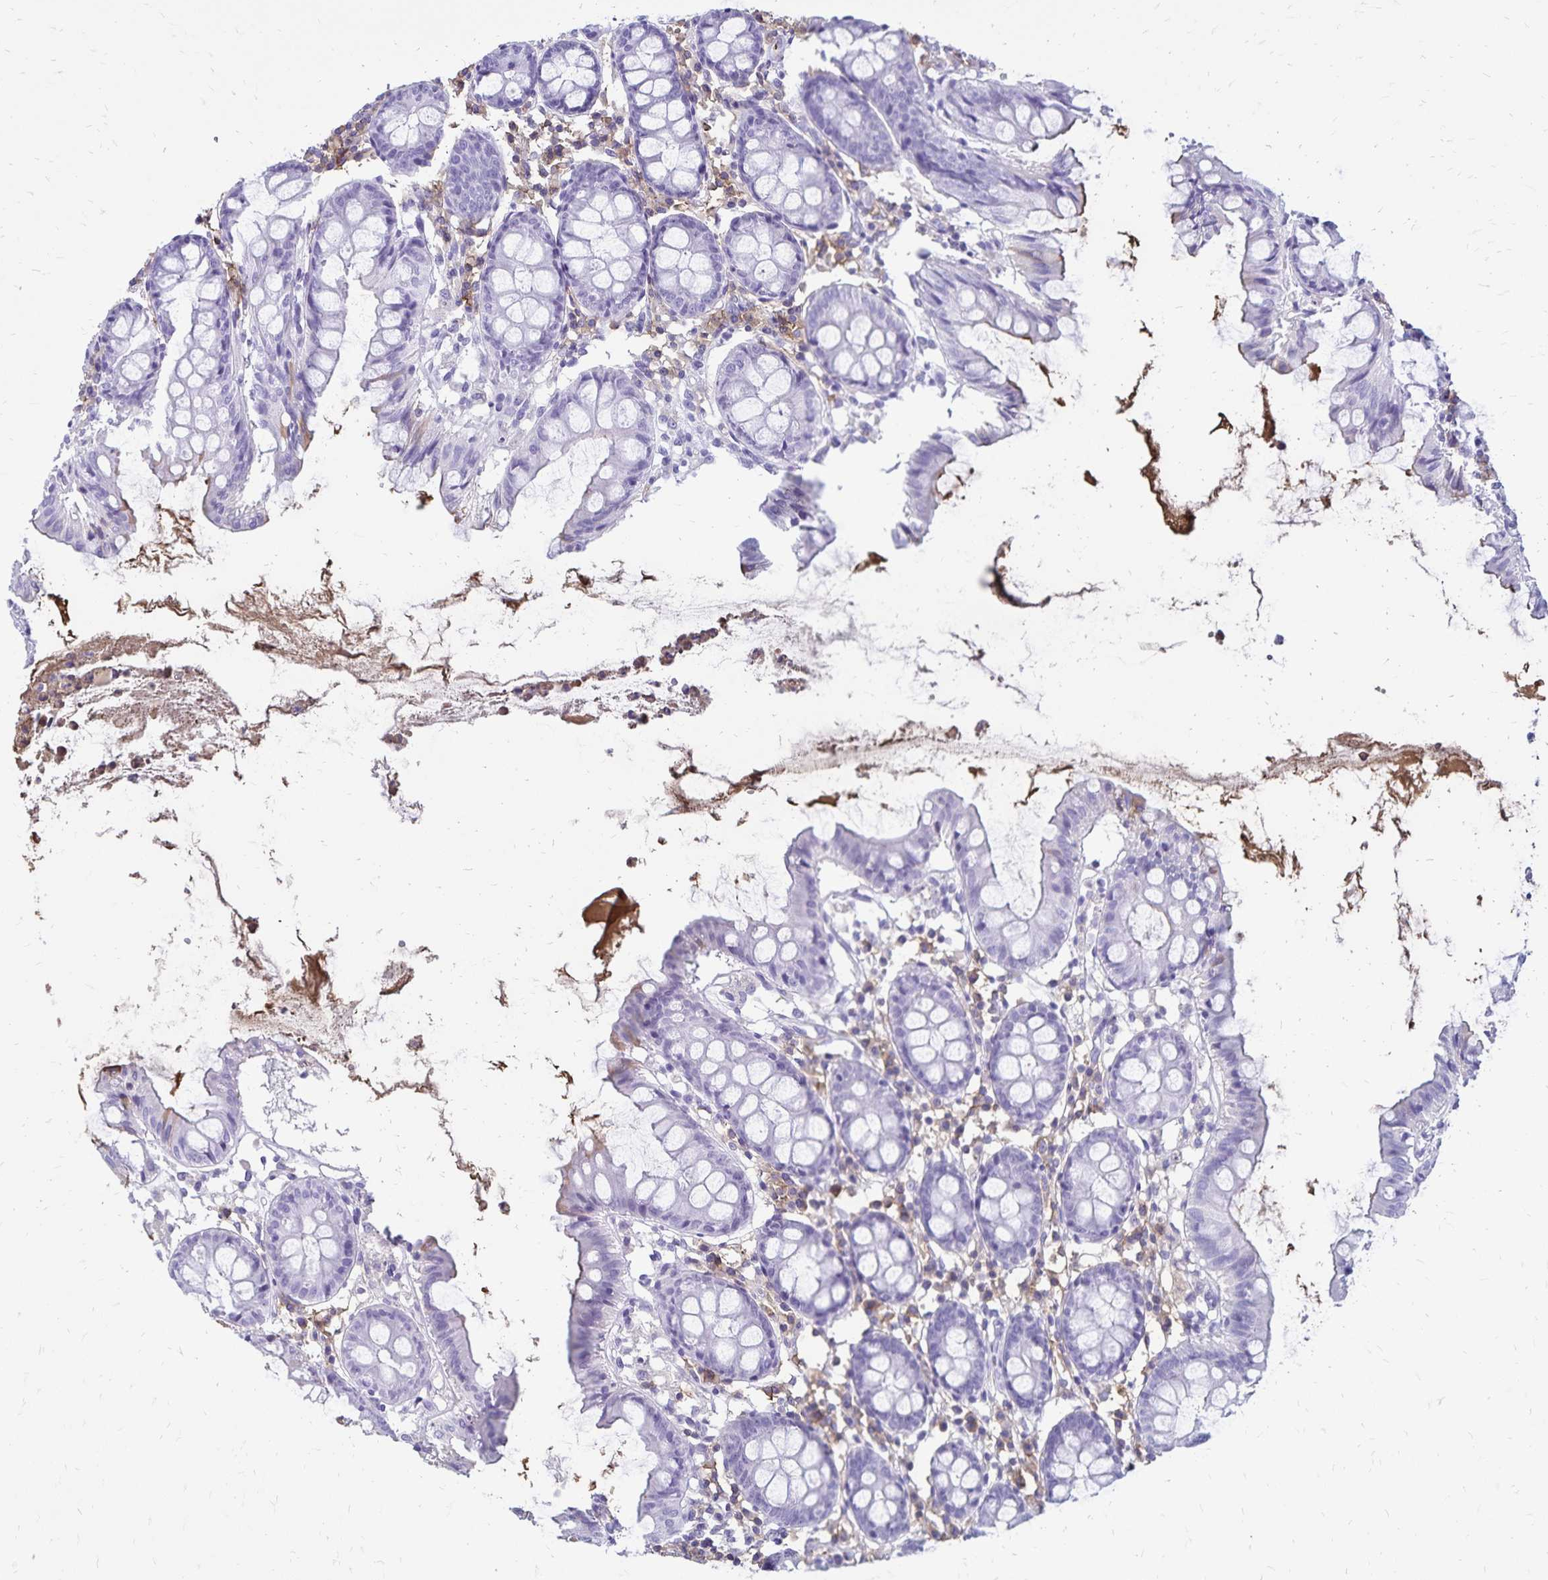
{"staining": {"intensity": "weak", "quantity": "25%-75%", "location": "cytoplasmic/membranous"}, "tissue": "colon", "cell_type": "Endothelial cells", "image_type": "normal", "snomed": [{"axis": "morphology", "description": "Normal tissue, NOS"}, {"axis": "topography", "description": "Colon"}], "caption": "Colon stained with IHC shows weak cytoplasmic/membranous expression in approximately 25%-75% of endothelial cells.", "gene": "CD27", "patient": {"sex": "female", "age": 84}}